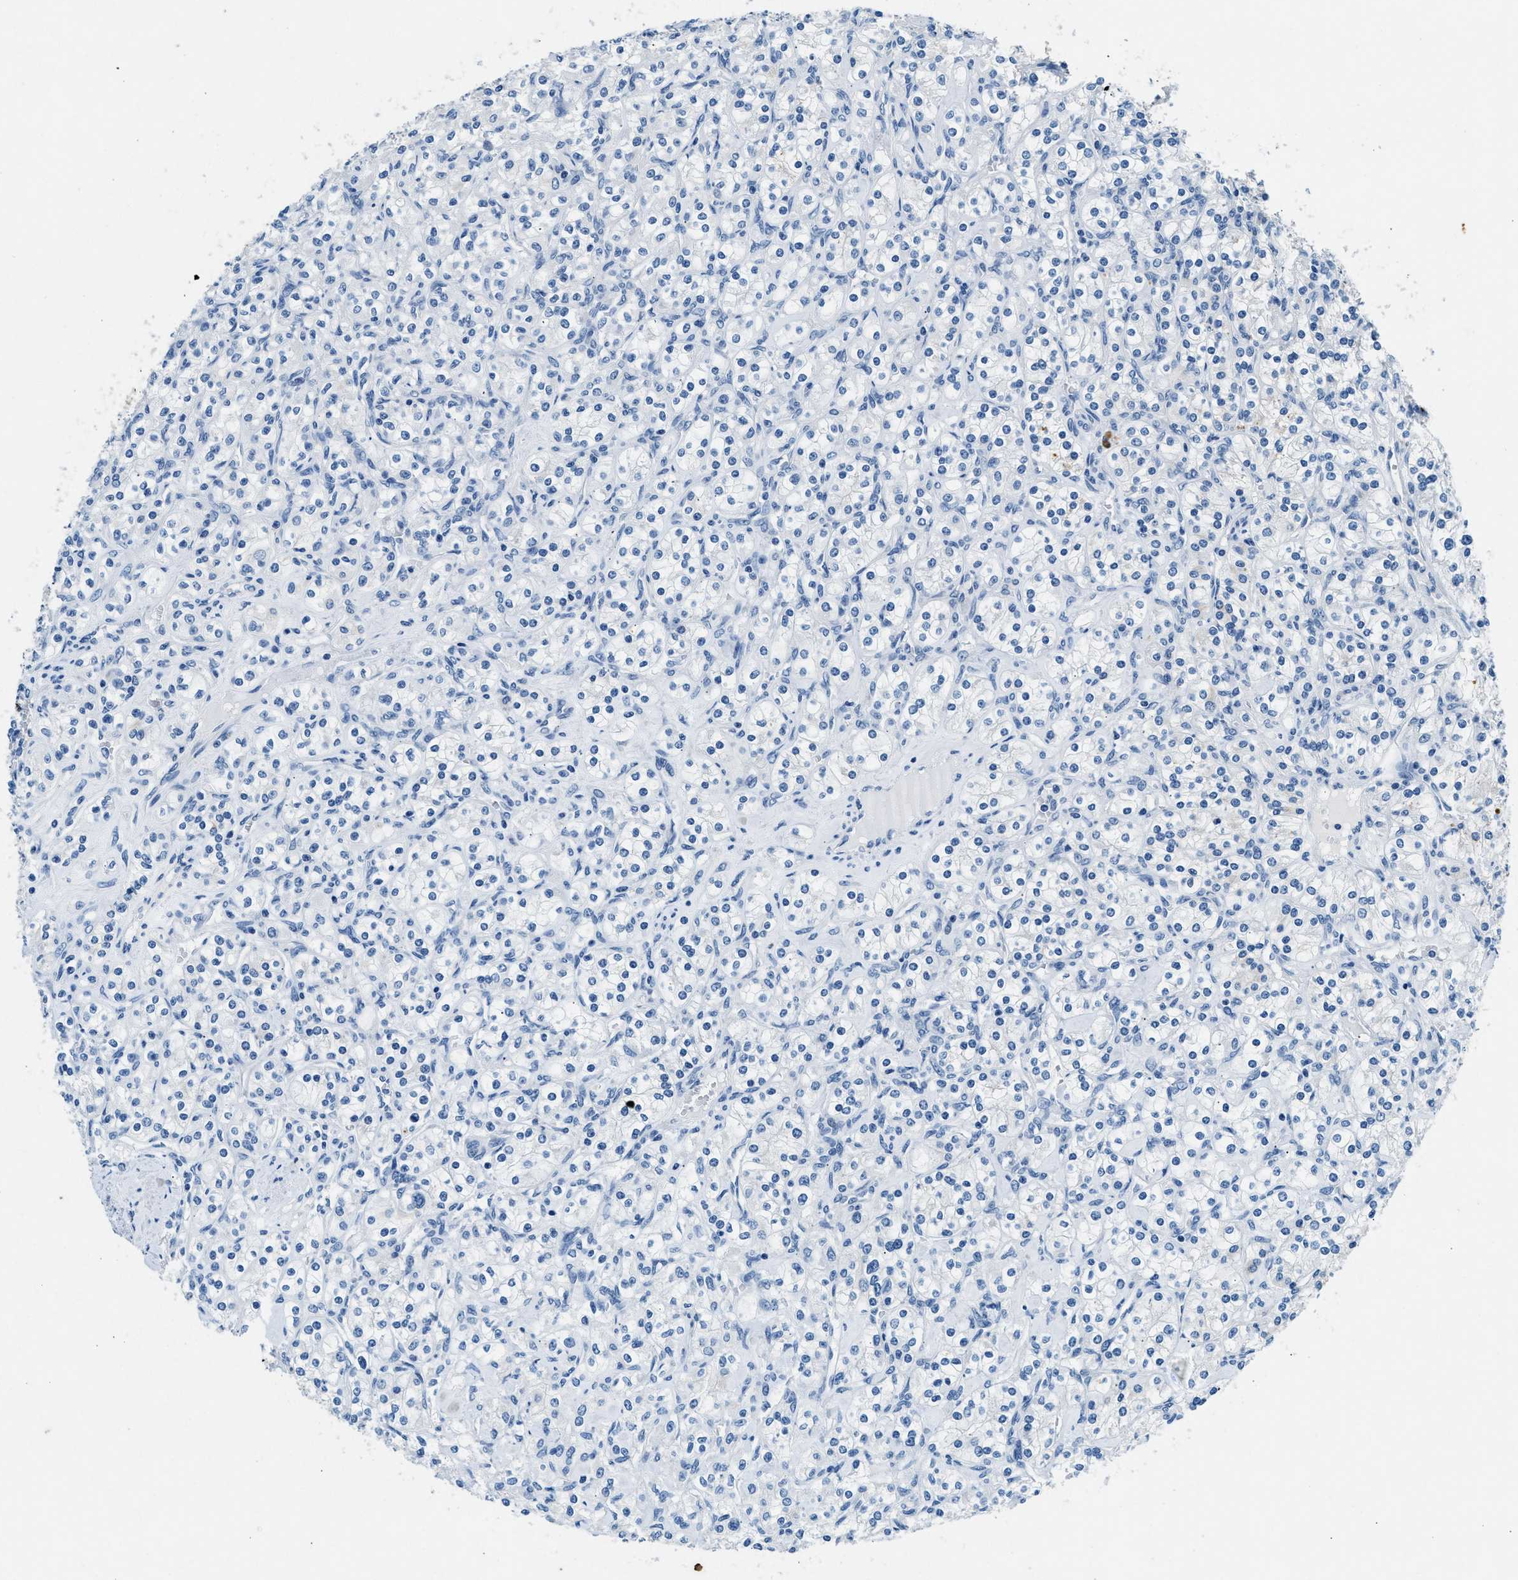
{"staining": {"intensity": "negative", "quantity": "none", "location": "none"}, "tissue": "renal cancer", "cell_type": "Tumor cells", "image_type": "cancer", "snomed": [{"axis": "morphology", "description": "Adenocarcinoma, NOS"}, {"axis": "topography", "description": "Kidney"}], "caption": "IHC micrograph of human adenocarcinoma (renal) stained for a protein (brown), which exhibits no staining in tumor cells.", "gene": "CFAP20", "patient": {"sex": "male", "age": 77}}